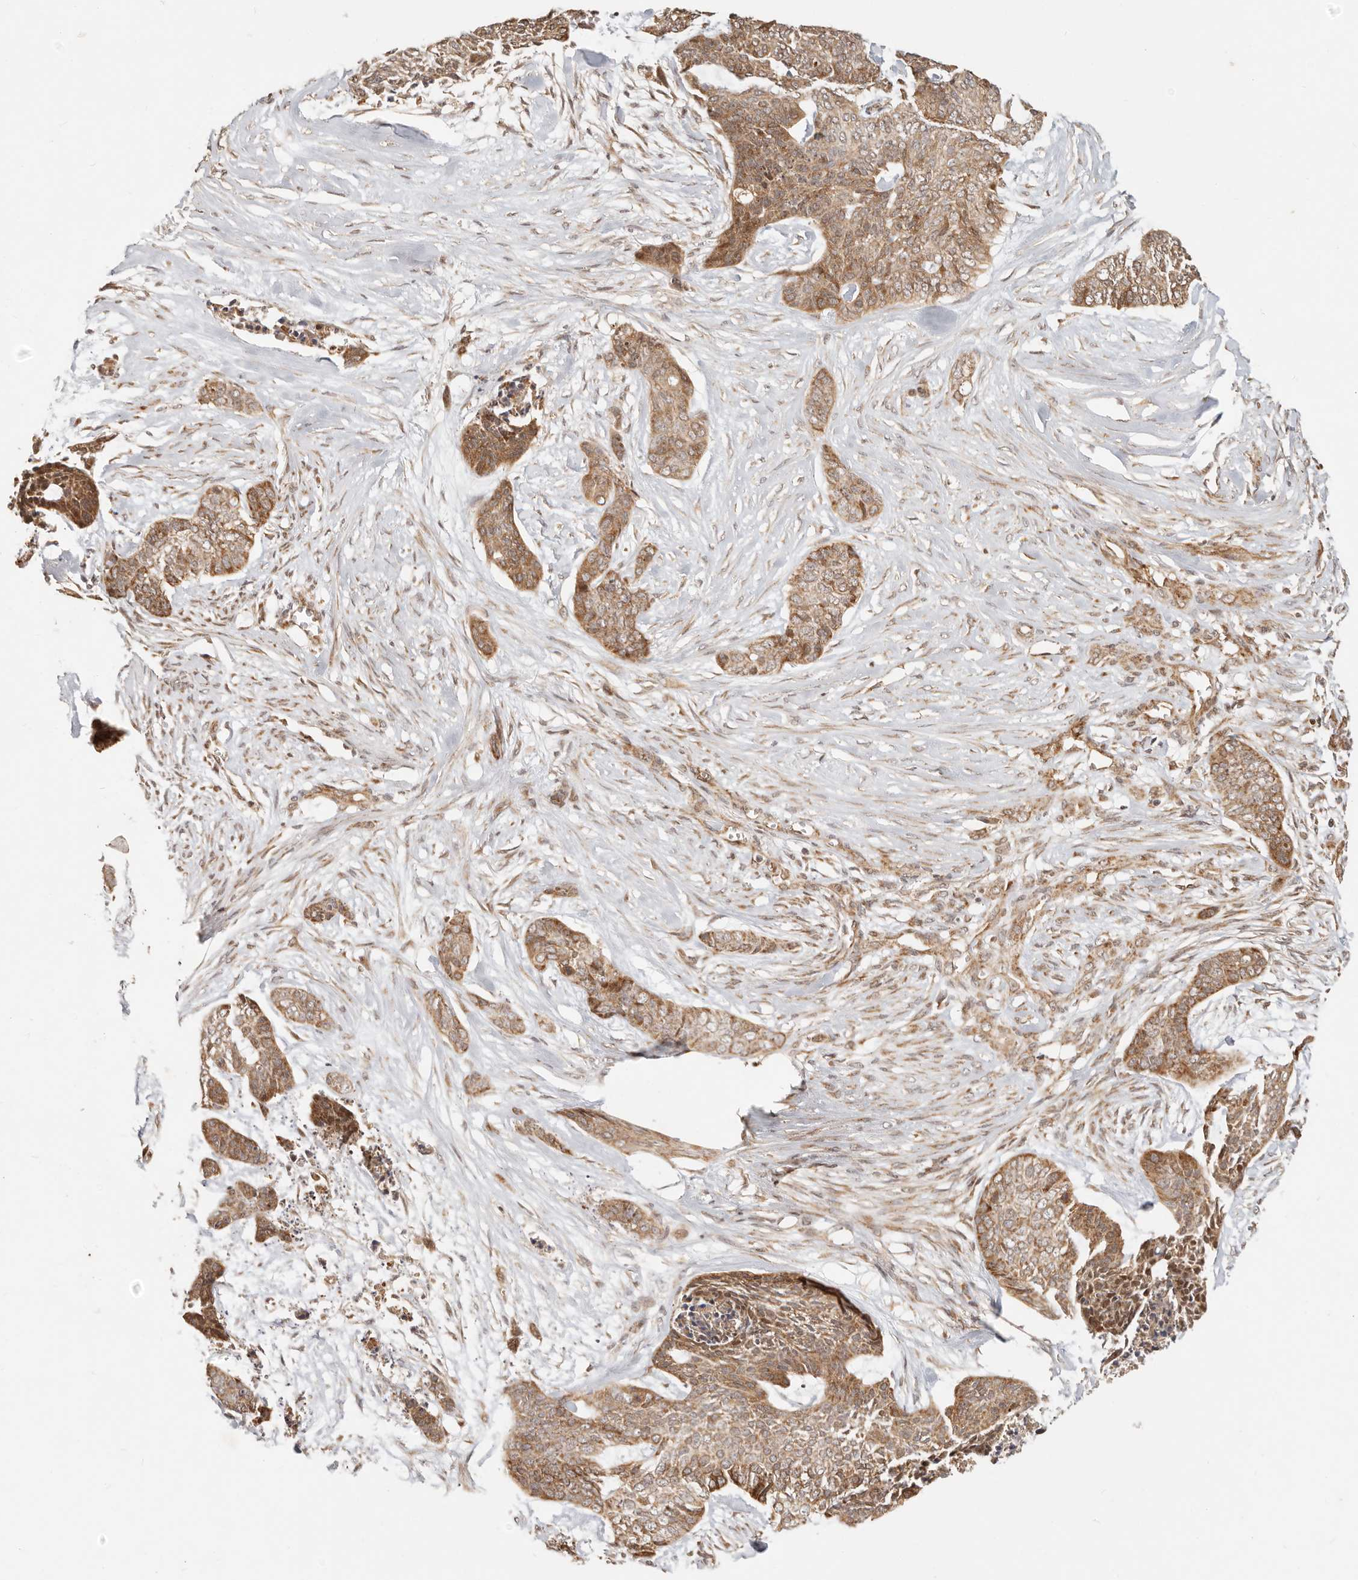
{"staining": {"intensity": "moderate", "quantity": ">75%", "location": "cytoplasmic/membranous"}, "tissue": "skin cancer", "cell_type": "Tumor cells", "image_type": "cancer", "snomed": [{"axis": "morphology", "description": "Basal cell carcinoma"}, {"axis": "topography", "description": "Skin"}], "caption": "Immunohistochemical staining of human basal cell carcinoma (skin) reveals medium levels of moderate cytoplasmic/membranous protein expression in about >75% of tumor cells.", "gene": "TIMM17A", "patient": {"sex": "female", "age": 64}}